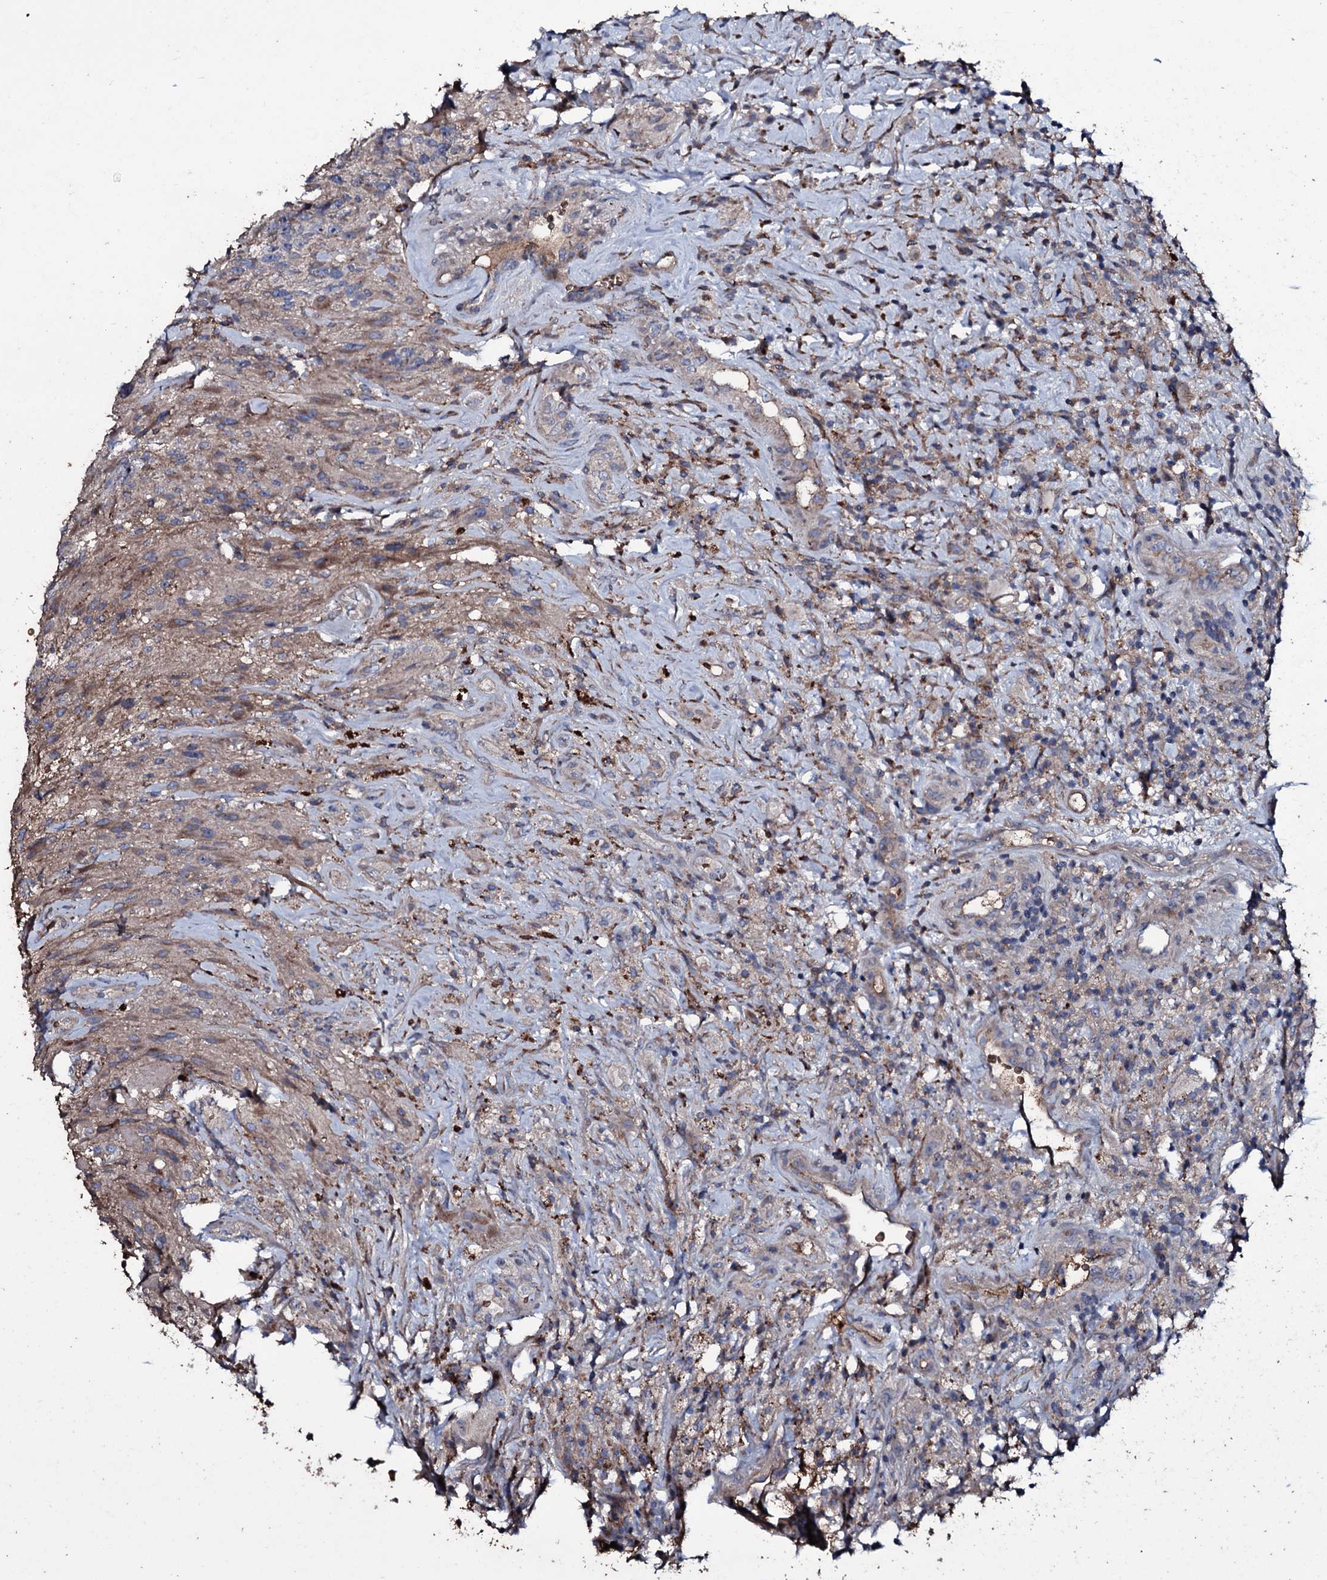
{"staining": {"intensity": "weak", "quantity": "<25%", "location": "cytoplasmic/membranous"}, "tissue": "glioma", "cell_type": "Tumor cells", "image_type": "cancer", "snomed": [{"axis": "morphology", "description": "Glioma, malignant, High grade"}, {"axis": "topography", "description": "Brain"}], "caption": "This is an immunohistochemistry (IHC) image of glioma. There is no expression in tumor cells.", "gene": "ZSWIM8", "patient": {"sex": "male", "age": 69}}